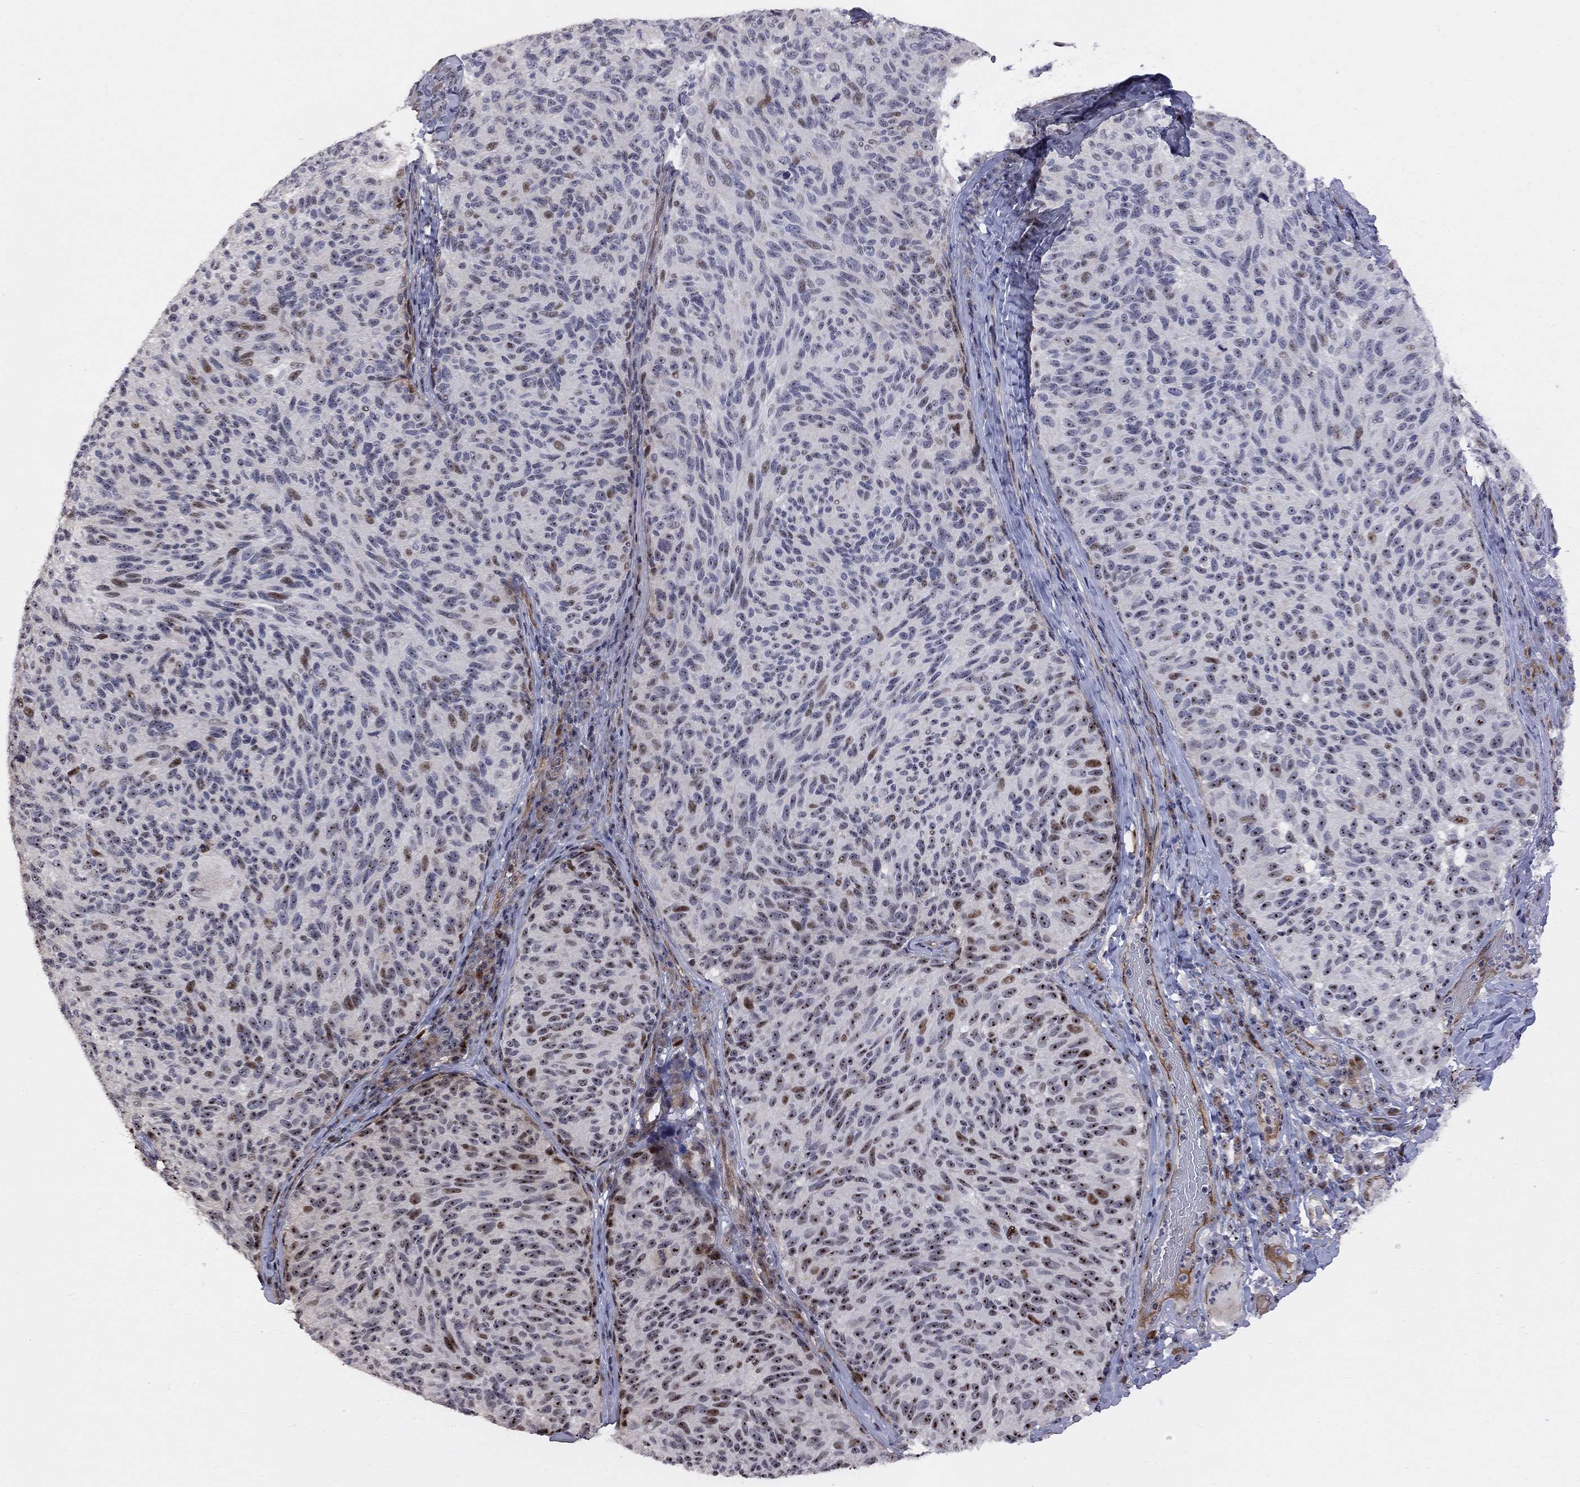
{"staining": {"intensity": "moderate", "quantity": "<25%", "location": "nuclear"}, "tissue": "melanoma", "cell_type": "Tumor cells", "image_type": "cancer", "snomed": [{"axis": "morphology", "description": "Malignant melanoma, NOS"}, {"axis": "topography", "description": "Skin"}], "caption": "Immunohistochemistry of malignant melanoma demonstrates low levels of moderate nuclear expression in about <25% of tumor cells.", "gene": "DHX33", "patient": {"sex": "female", "age": 73}}